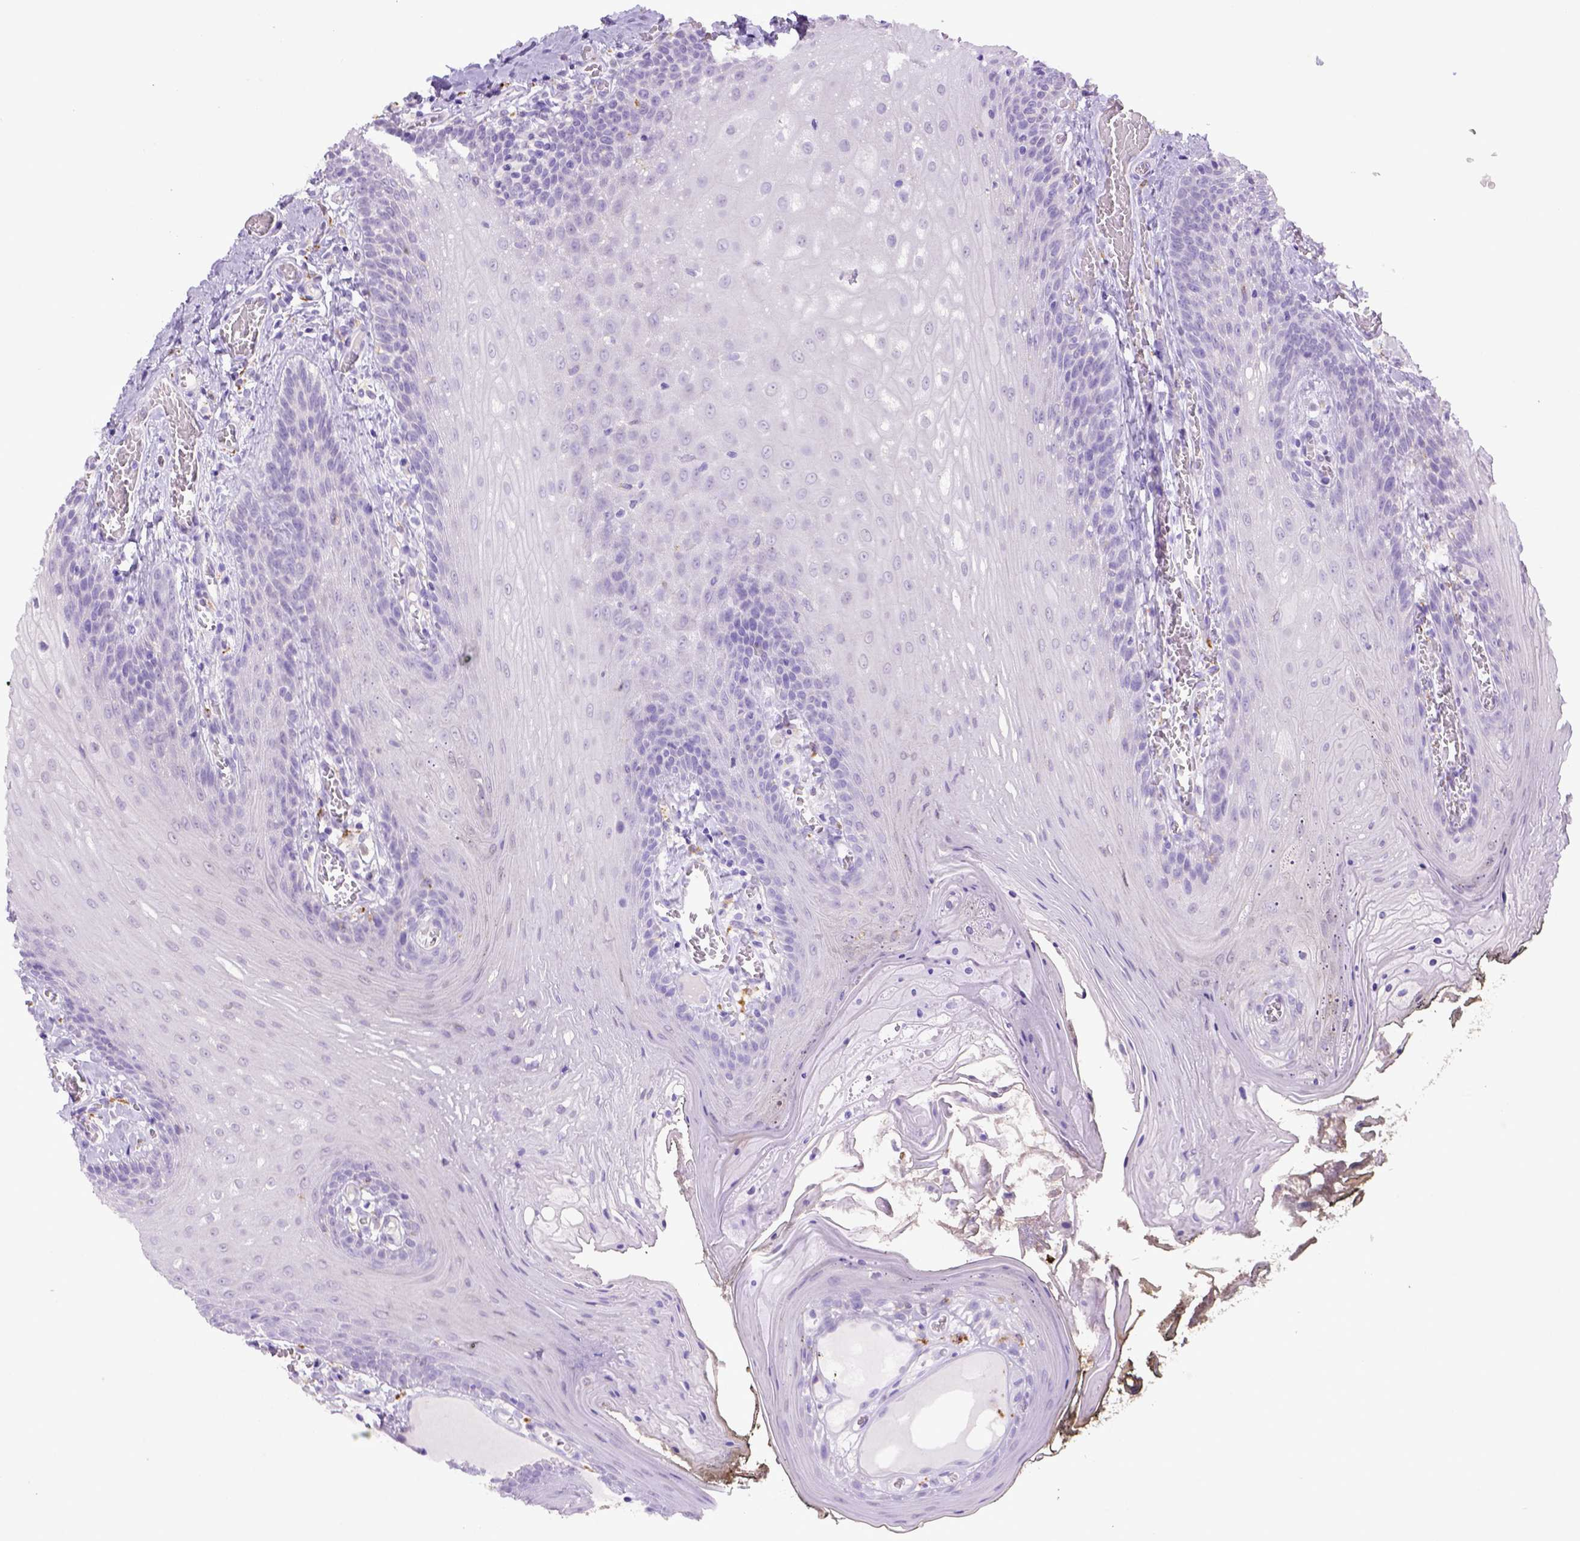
{"staining": {"intensity": "negative", "quantity": "none", "location": "none"}, "tissue": "oral mucosa", "cell_type": "Squamous epithelial cells", "image_type": "normal", "snomed": [{"axis": "morphology", "description": "Normal tissue, NOS"}, {"axis": "topography", "description": "Oral tissue"}], "caption": "The photomicrograph reveals no significant positivity in squamous epithelial cells of oral mucosa.", "gene": "CD68", "patient": {"sex": "male", "age": 9}}